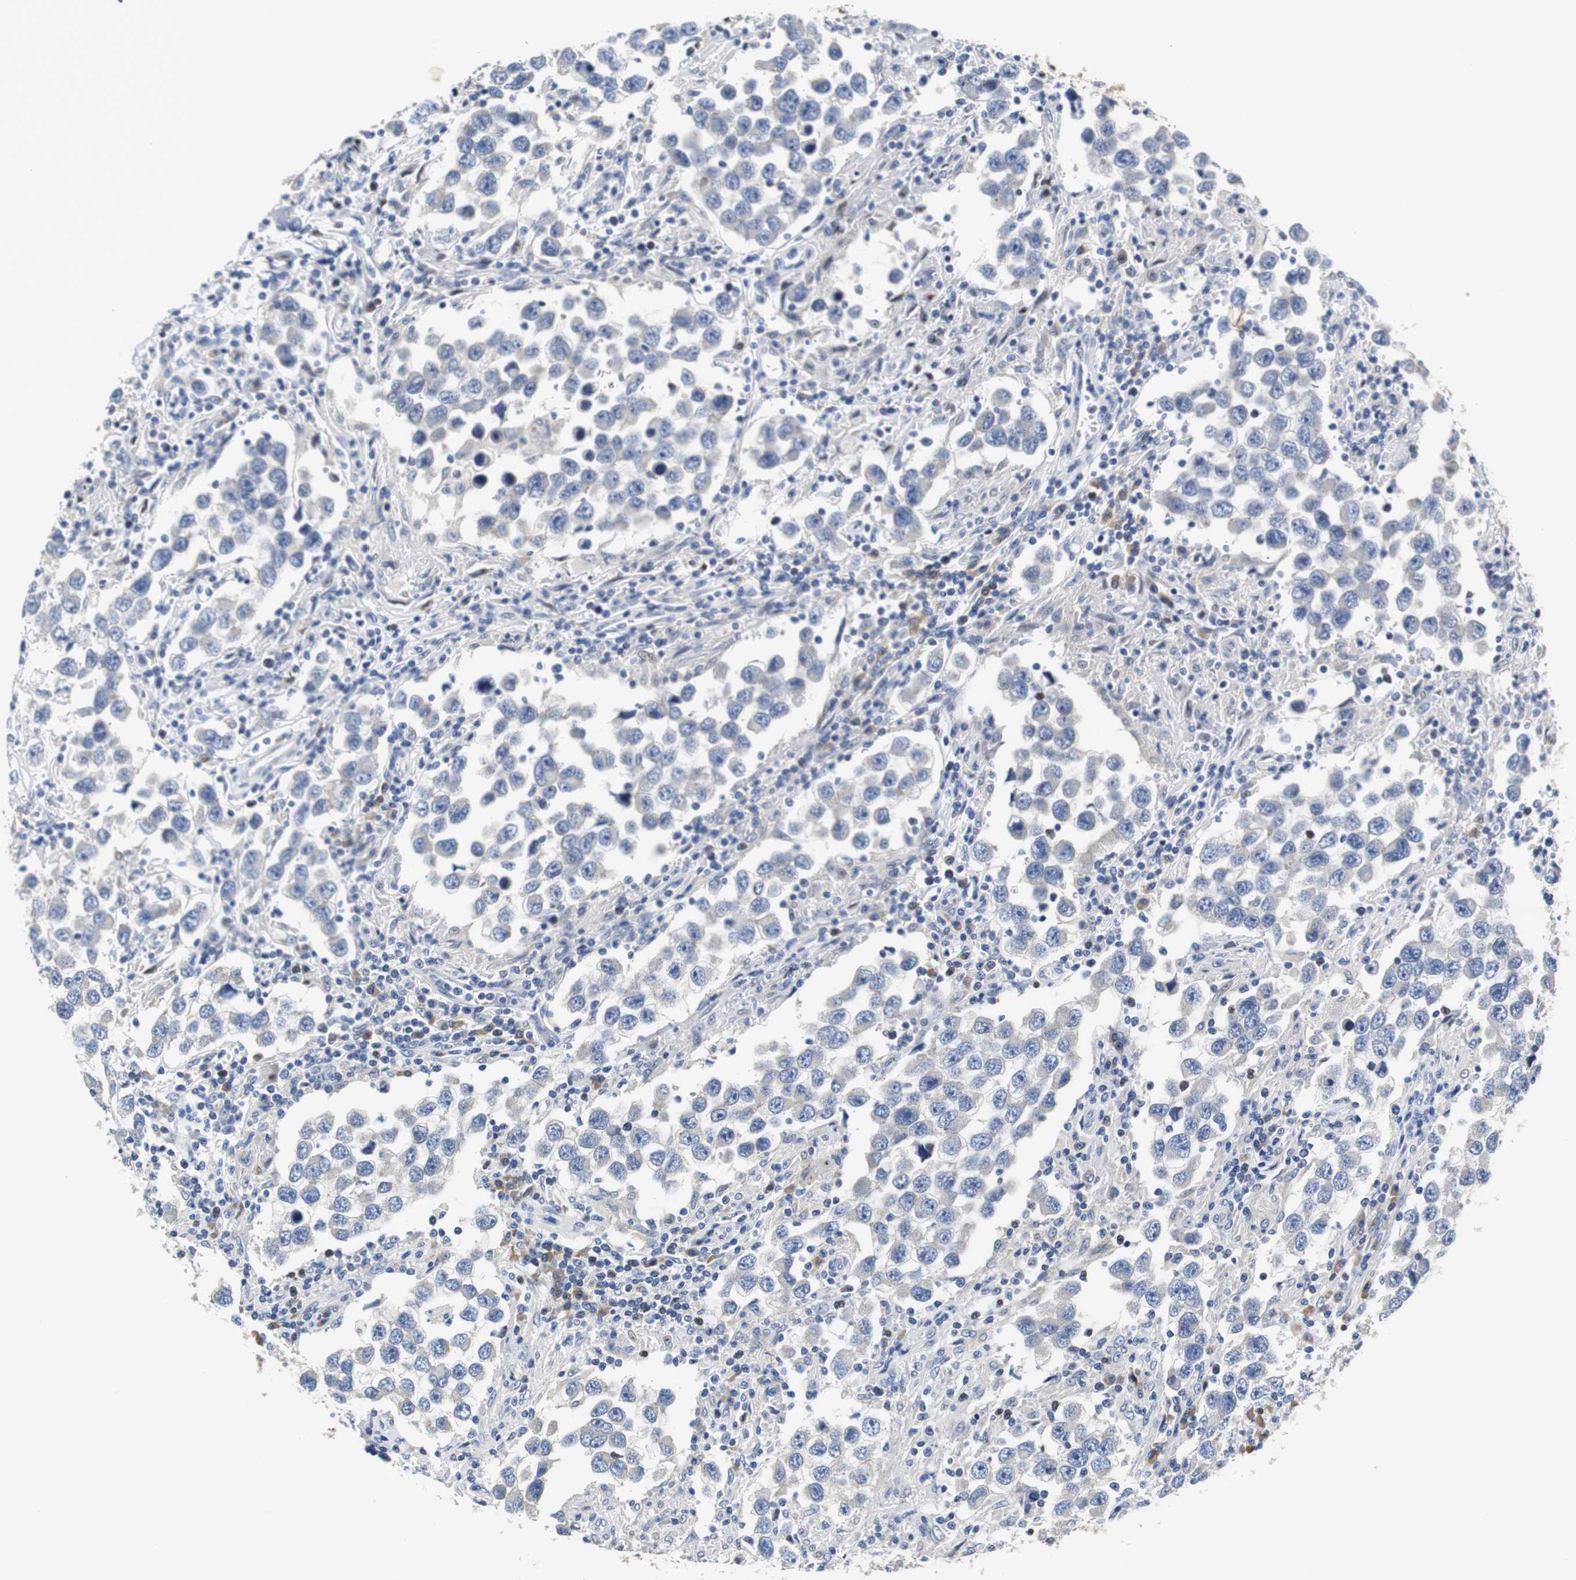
{"staining": {"intensity": "negative", "quantity": "none", "location": "none"}, "tissue": "testis cancer", "cell_type": "Tumor cells", "image_type": "cancer", "snomed": [{"axis": "morphology", "description": "Carcinoma, Embryonal, NOS"}, {"axis": "topography", "description": "Testis"}], "caption": "Immunohistochemistry micrograph of neoplastic tissue: testis cancer (embryonal carcinoma) stained with DAB (3,3'-diaminobenzidine) exhibits no significant protein positivity in tumor cells. (DAB (3,3'-diaminobenzidine) immunohistochemistry visualized using brightfield microscopy, high magnification).", "gene": "PCK1", "patient": {"sex": "male", "age": 21}}